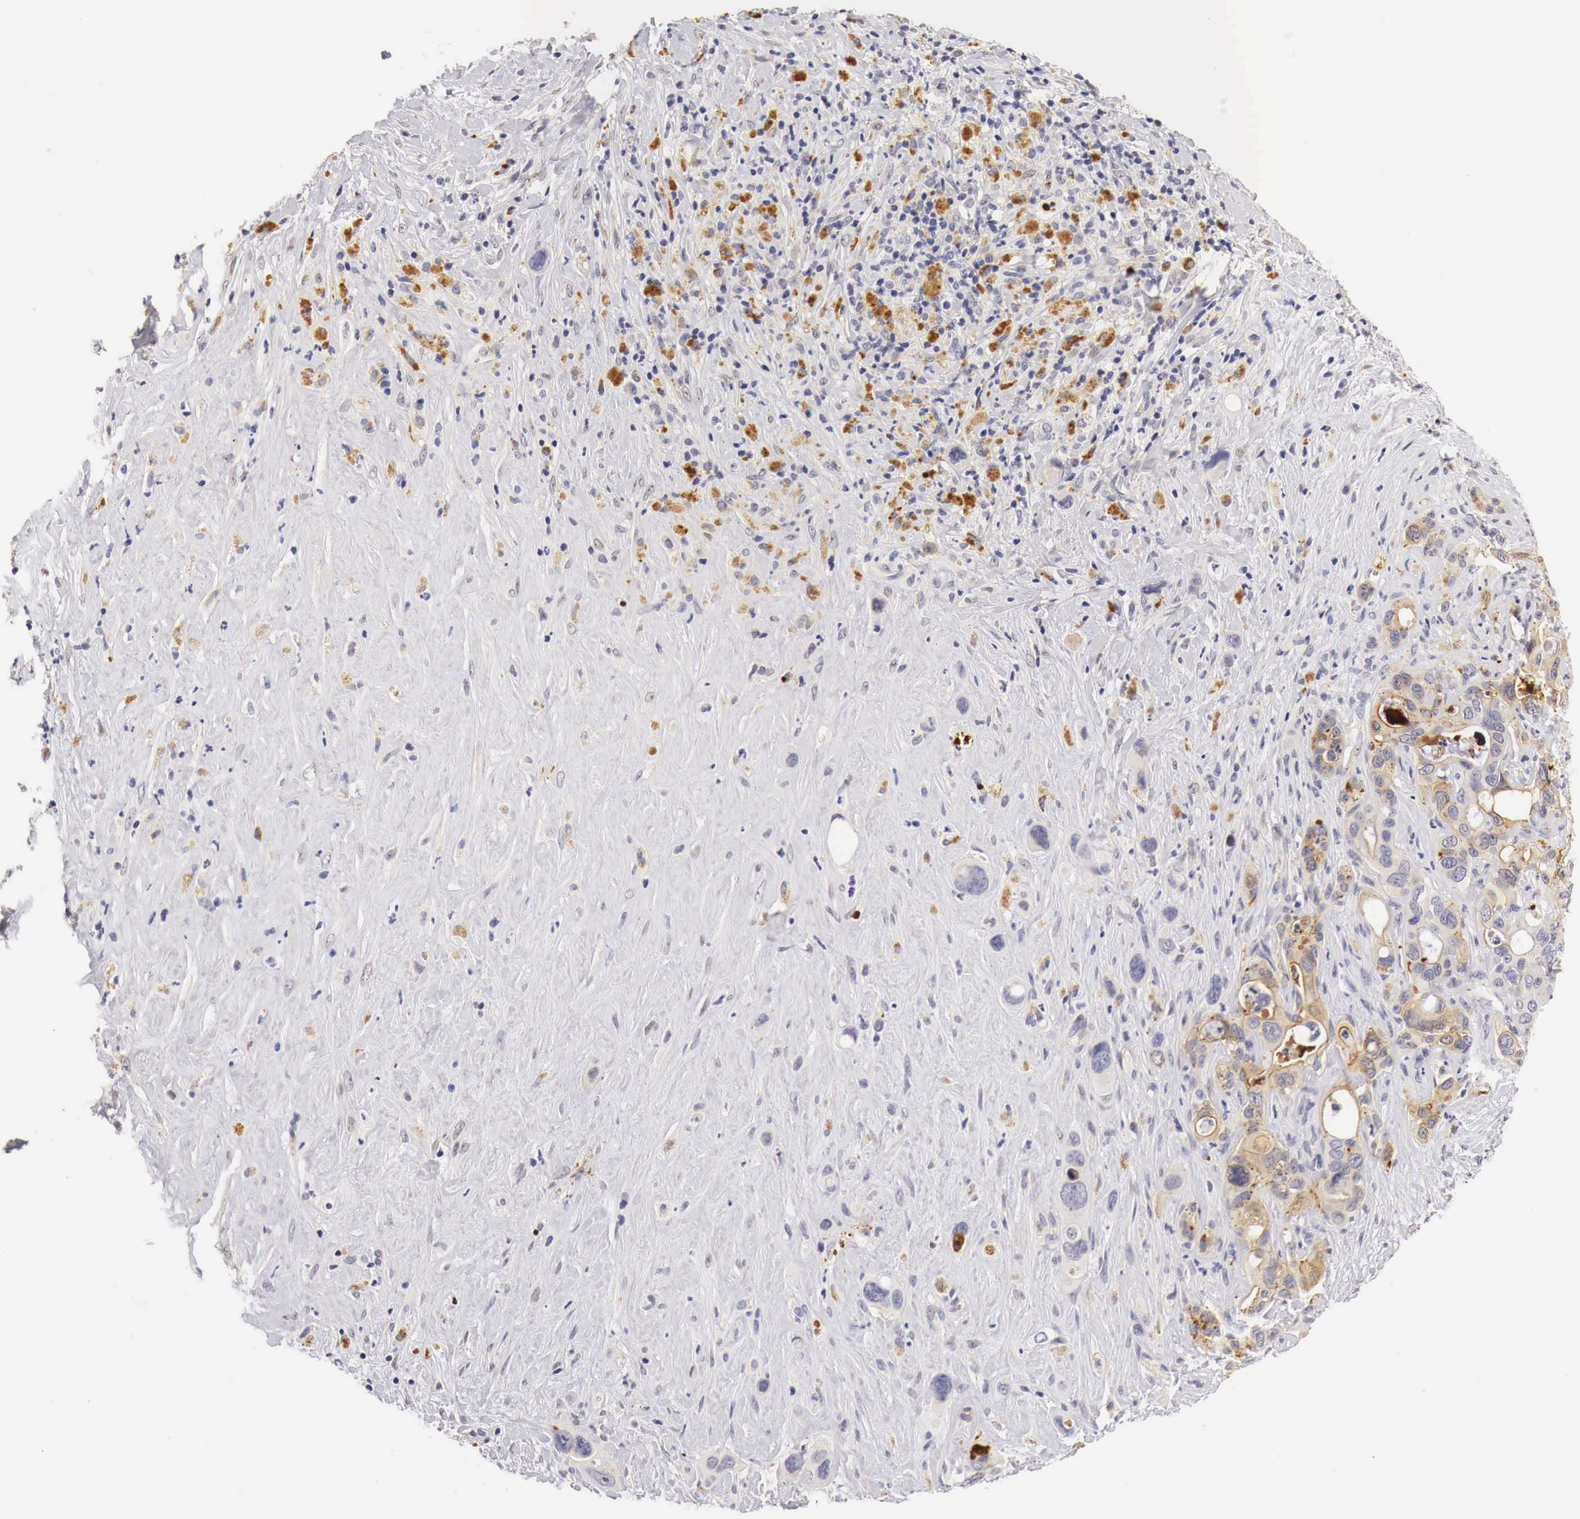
{"staining": {"intensity": "moderate", "quantity": "<25%", "location": "cytoplasmic/membranous"}, "tissue": "liver cancer", "cell_type": "Tumor cells", "image_type": "cancer", "snomed": [{"axis": "morphology", "description": "Cholangiocarcinoma"}, {"axis": "topography", "description": "Liver"}], "caption": "A brown stain shows moderate cytoplasmic/membranous positivity of a protein in cholangiocarcinoma (liver) tumor cells.", "gene": "CASP3", "patient": {"sex": "female", "age": 79}}